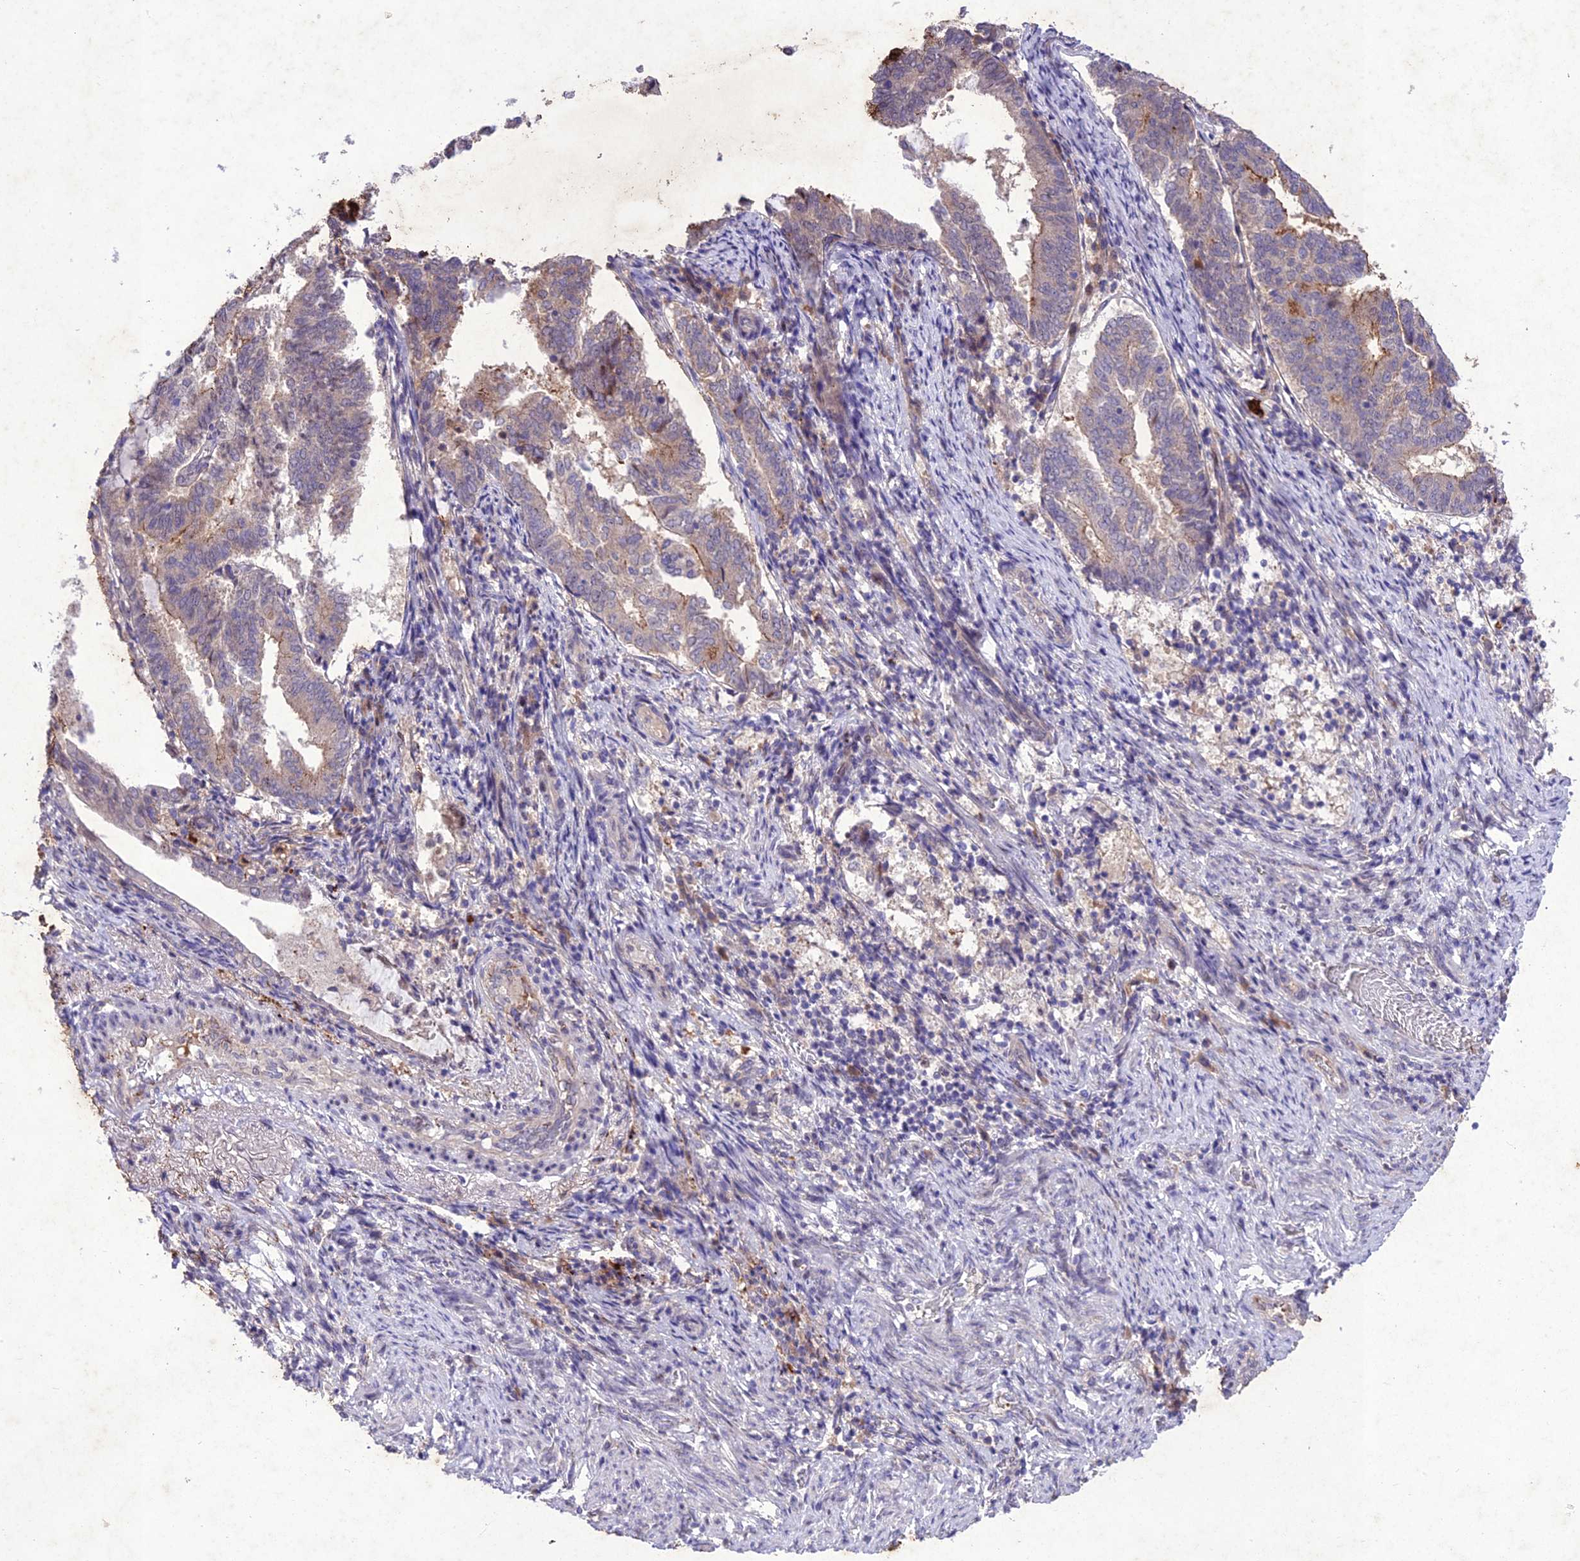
{"staining": {"intensity": "weak", "quantity": "<25%", "location": "cytoplasmic/membranous"}, "tissue": "endometrial cancer", "cell_type": "Tumor cells", "image_type": "cancer", "snomed": [{"axis": "morphology", "description": "Adenocarcinoma, NOS"}, {"axis": "topography", "description": "Endometrium"}], "caption": "Immunohistochemistry (IHC) photomicrograph of endometrial adenocarcinoma stained for a protein (brown), which reveals no expression in tumor cells. (Brightfield microscopy of DAB (3,3'-diaminobenzidine) IHC at high magnification).", "gene": "ANKRD52", "patient": {"sex": "female", "age": 80}}